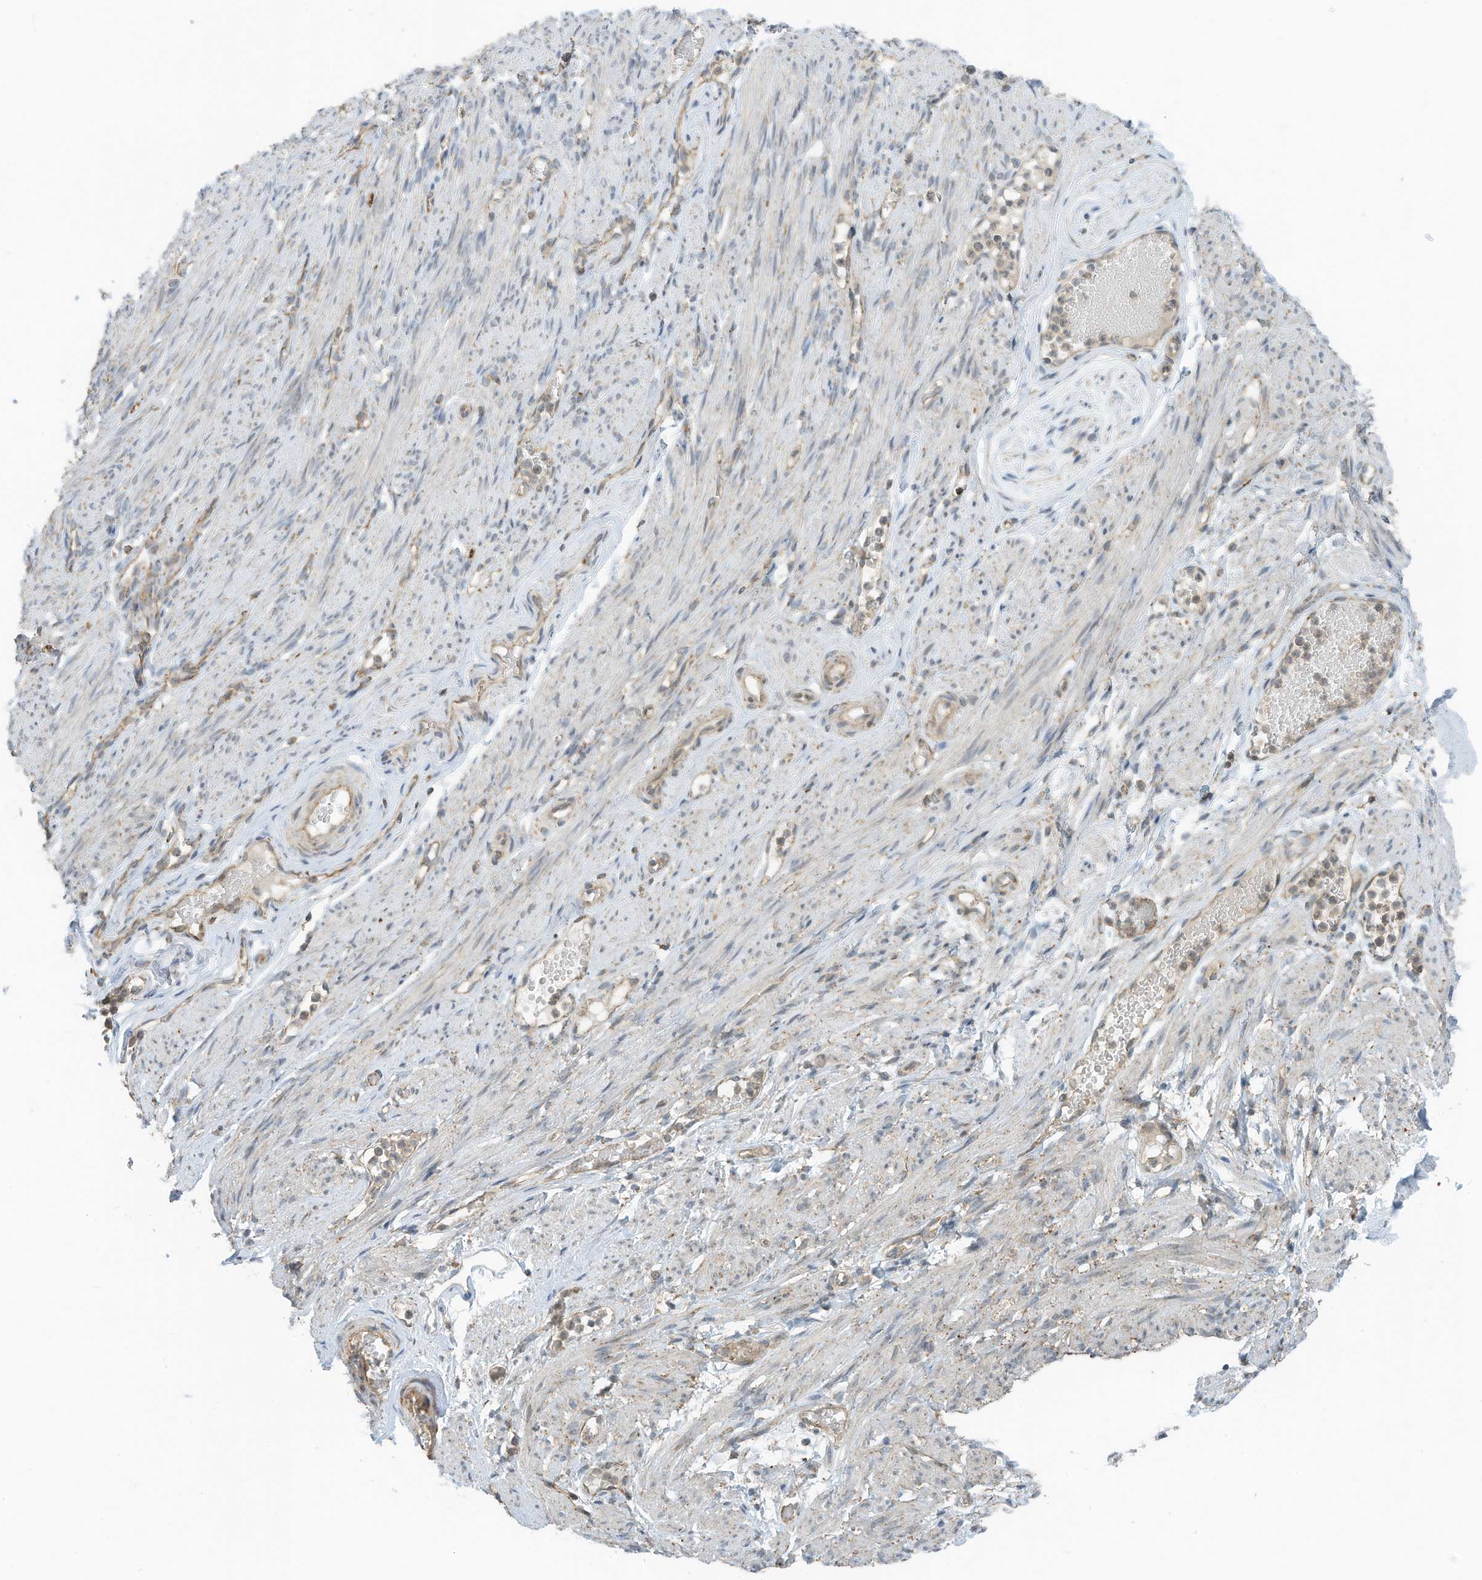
{"staining": {"intensity": "moderate", "quantity": ">75%", "location": "cytoplasmic/membranous"}, "tissue": "adipose tissue", "cell_type": "Adipocytes", "image_type": "normal", "snomed": [{"axis": "morphology", "description": "Normal tissue, NOS"}, {"axis": "topography", "description": "Smooth muscle"}, {"axis": "topography", "description": "Peripheral nerve tissue"}], "caption": "Adipose tissue stained for a protein (brown) shows moderate cytoplasmic/membranous positive positivity in approximately >75% of adipocytes.", "gene": "METTL6", "patient": {"sex": "female", "age": 39}}